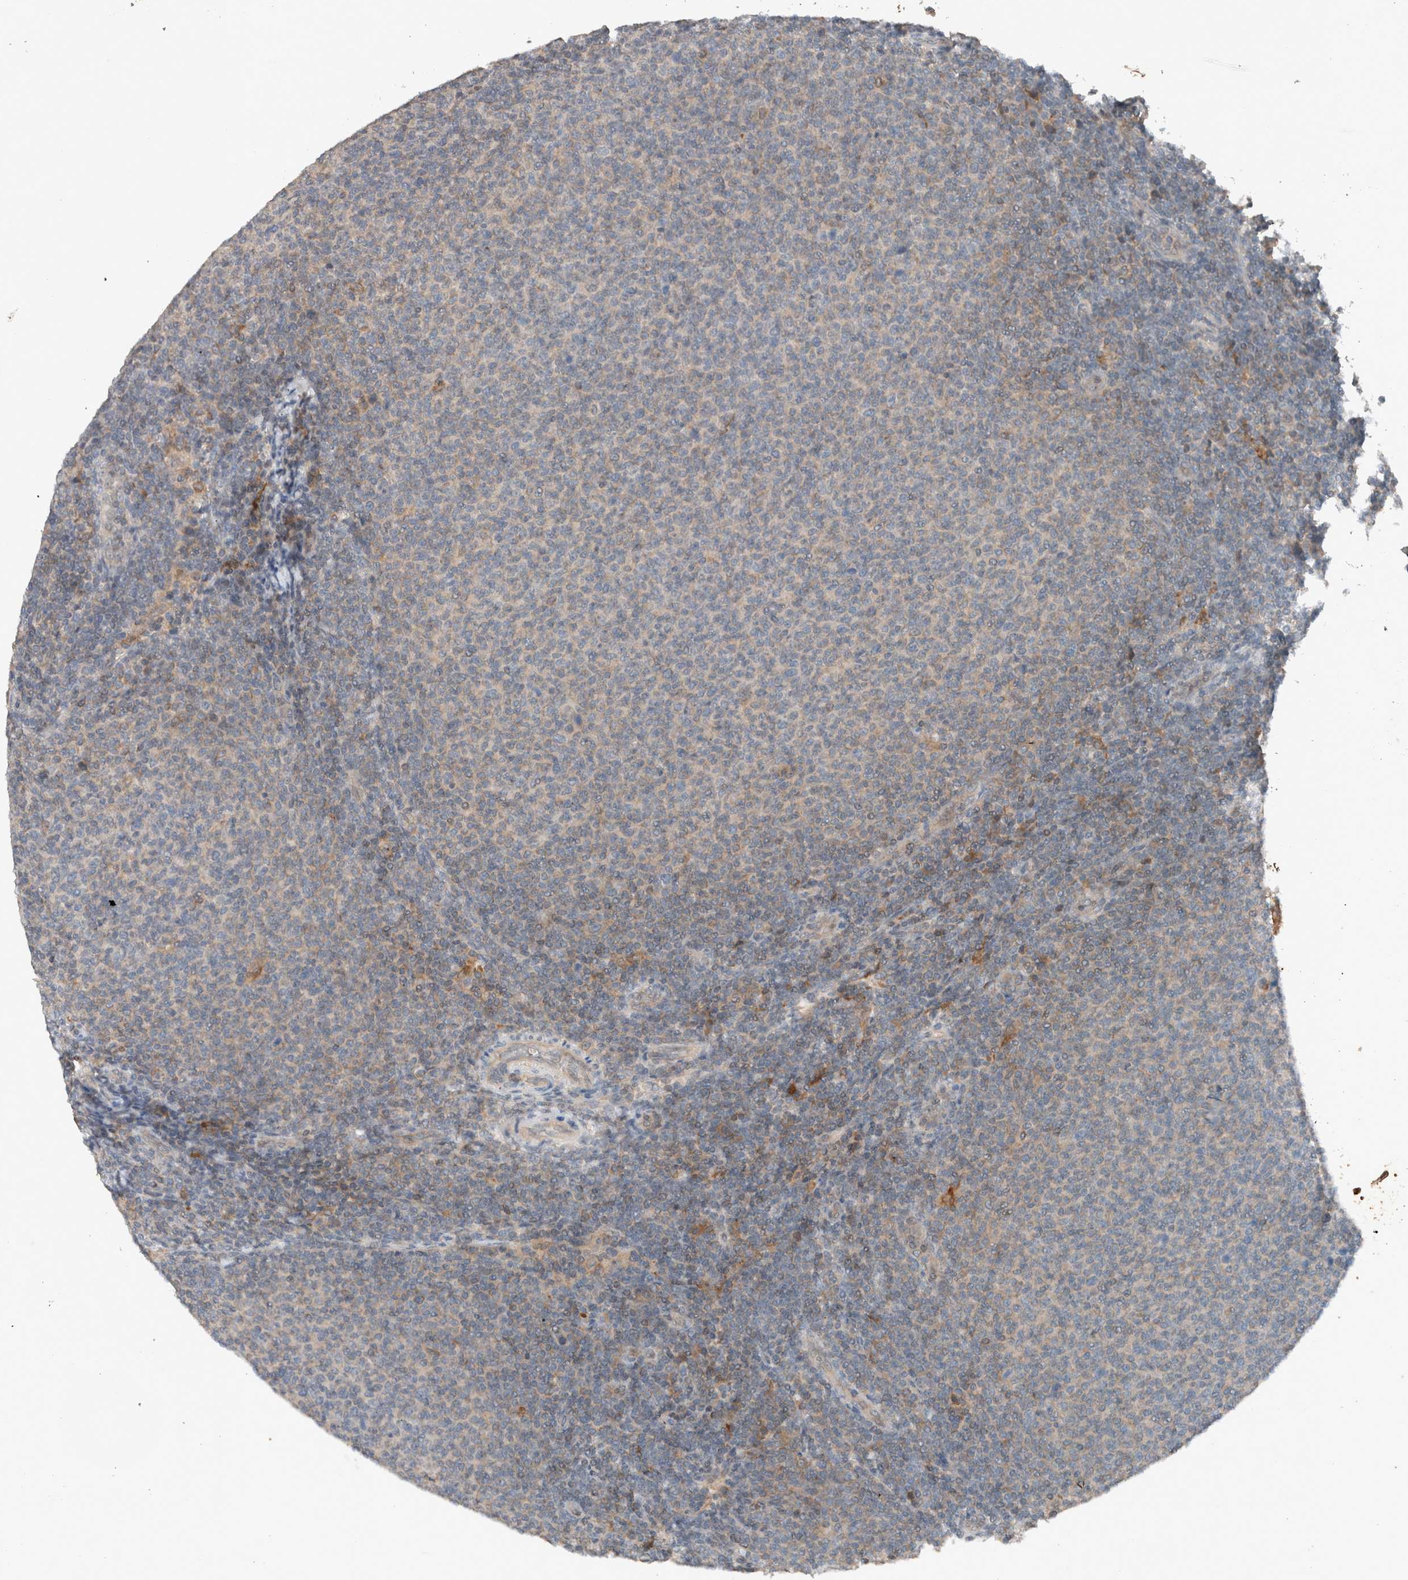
{"staining": {"intensity": "weak", "quantity": "<25%", "location": "cytoplasmic/membranous"}, "tissue": "lymphoma", "cell_type": "Tumor cells", "image_type": "cancer", "snomed": [{"axis": "morphology", "description": "Malignant lymphoma, non-Hodgkin's type, Low grade"}, {"axis": "topography", "description": "Lymph node"}], "caption": "There is no significant staining in tumor cells of malignant lymphoma, non-Hodgkin's type (low-grade).", "gene": "UGCG", "patient": {"sex": "male", "age": 66}}